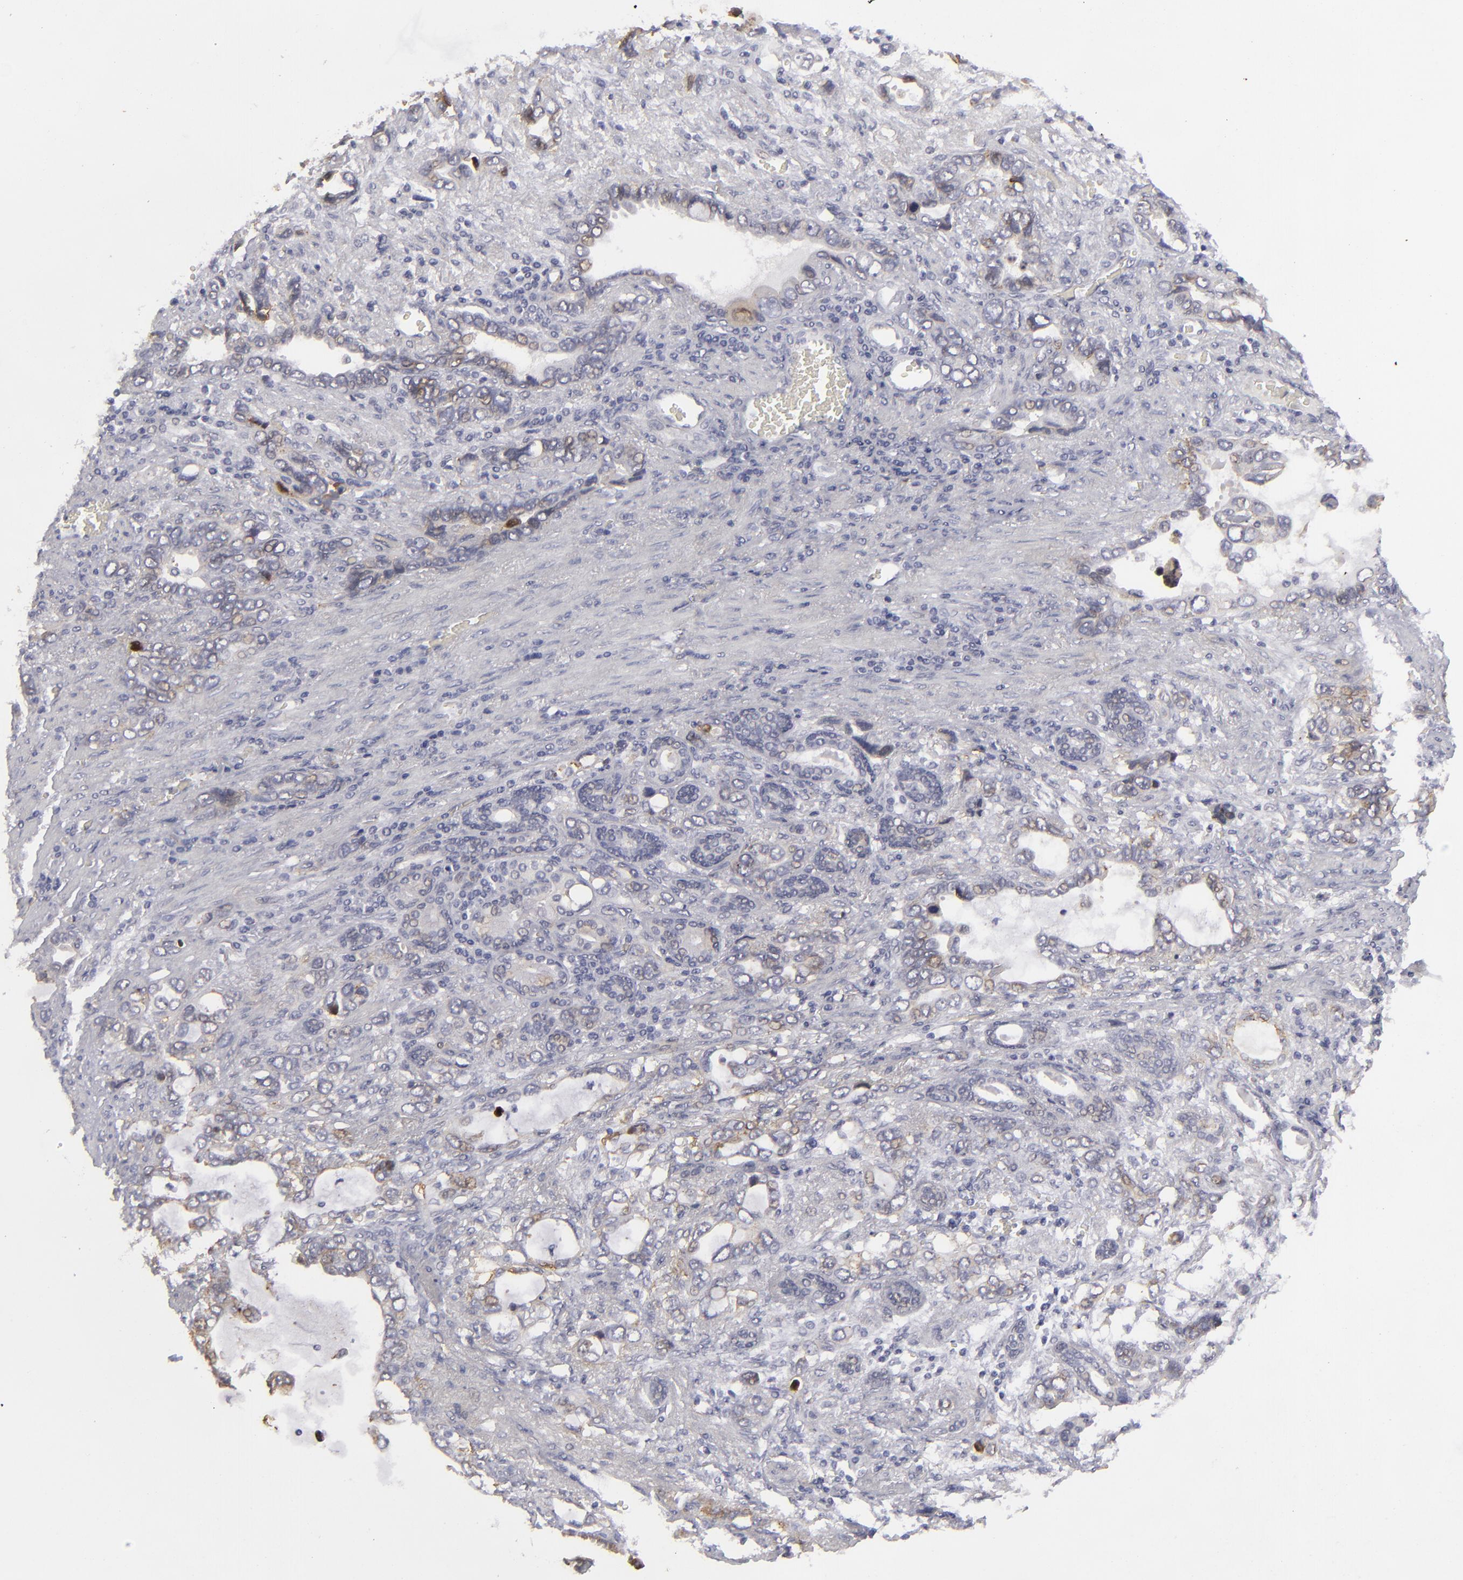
{"staining": {"intensity": "weak", "quantity": "<25%", "location": "cytoplasmic/membranous"}, "tissue": "stomach cancer", "cell_type": "Tumor cells", "image_type": "cancer", "snomed": [{"axis": "morphology", "description": "Adenocarcinoma, NOS"}, {"axis": "topography", "description": "Stomach"}], "caption": "Tumor cells are negative for protein expression in human adenocarcinoma (stomach). (DAB immunohistochemistry visualized using brightfield microscopy, high magnification).", "gene": "JUP", "patient": {"sex": "male", "age": 78}}